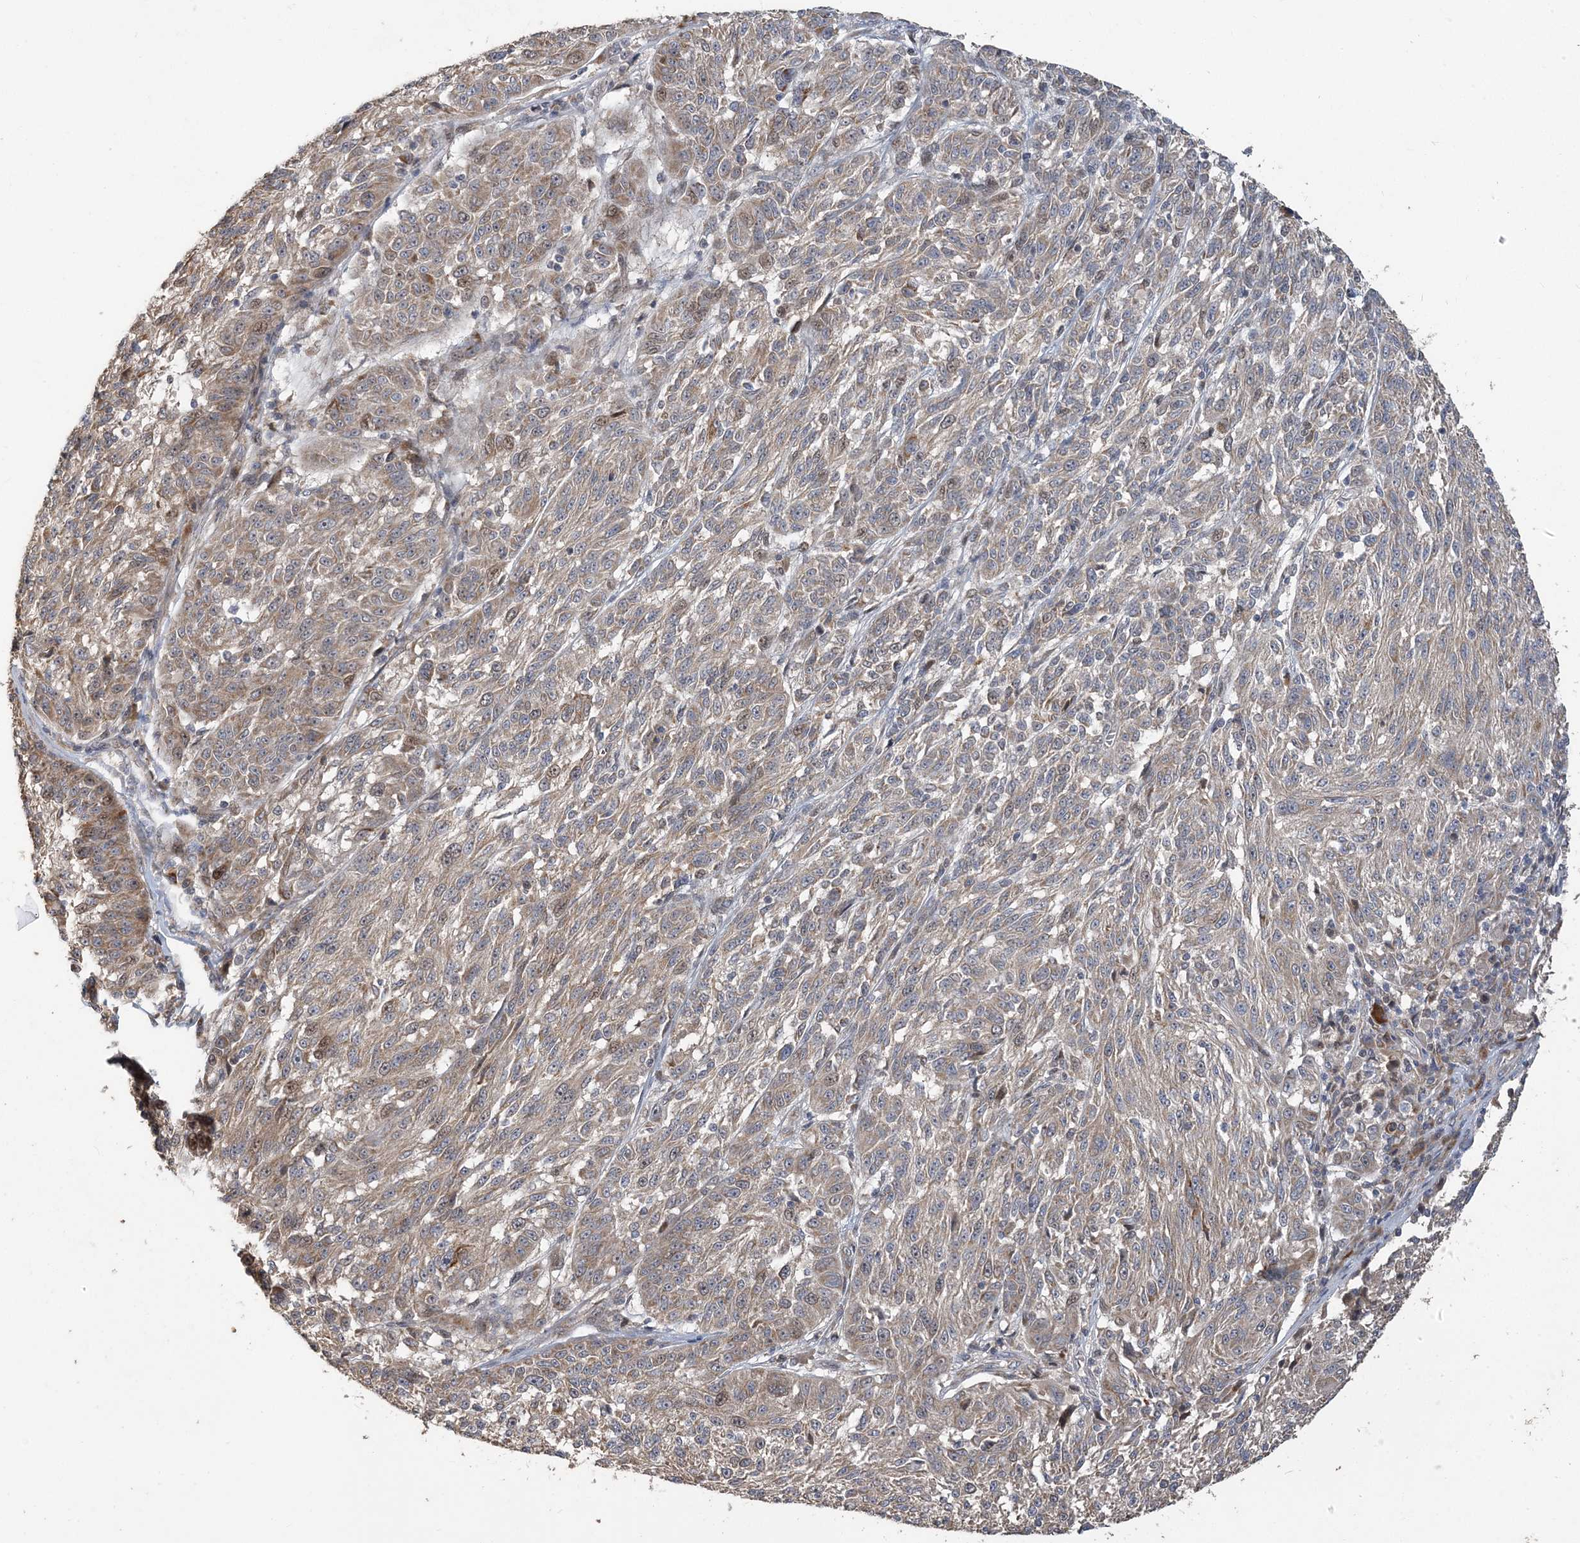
{"staining": {"intensity": "moderate", "quantity": "25%-75%", "location": "cytoplasmic/membranous"}, "tissue": "melanoma", "cell_type": "Tumor cells", "image_type": "cancer", "snomed": [{"axis": "morphology", "description": "Malignant melanoma, NOS"}, {"axis": "topography", "description": "Skin"}], "caption": "Immunohistochemical staining of human melanoma displays medium levels of moderate cytoplasmic/membranous positivity in approximately 25%-75% of tumor cells.", "gene": "TRAIP", "patient": {"sex": "male", "age": 53}}